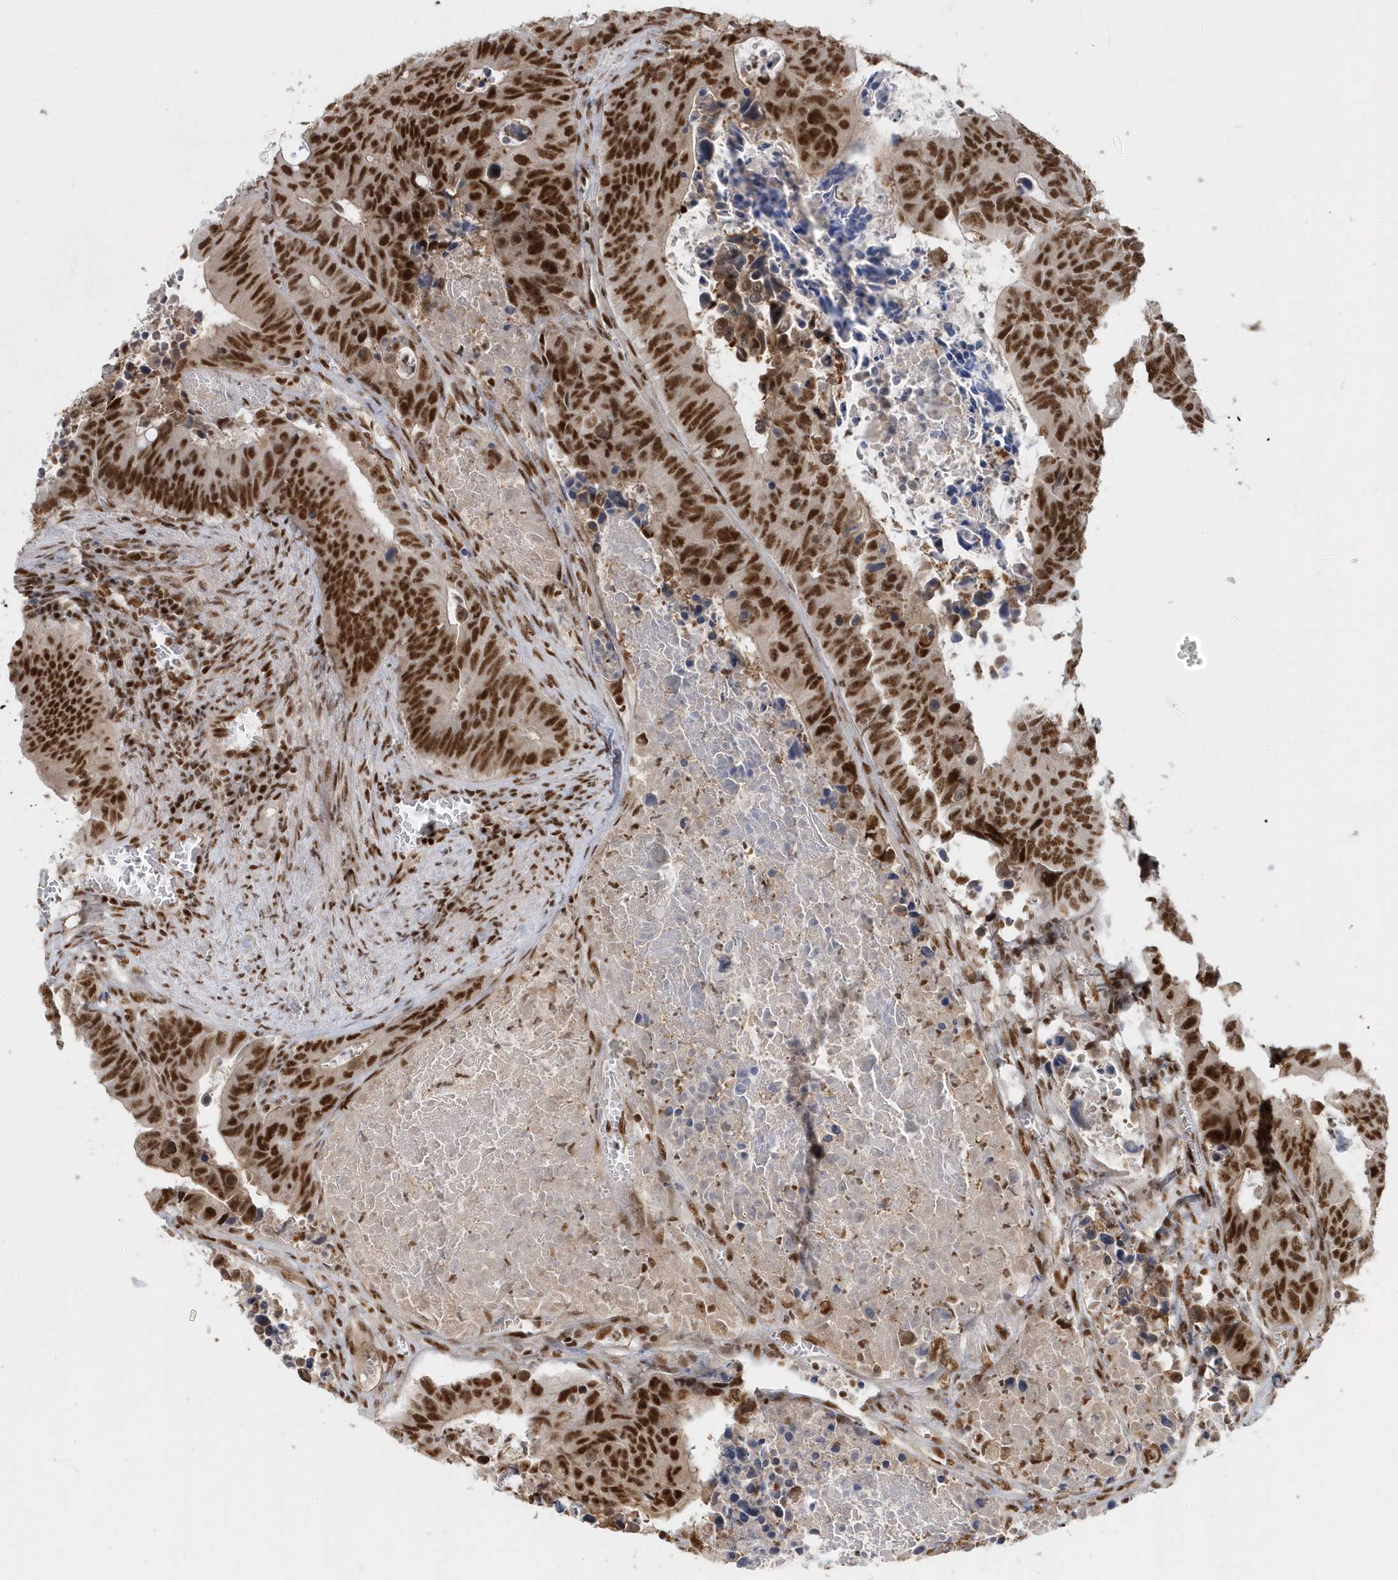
{"staining": {"intensity": "strong", "quantity": ">75%", "location": "nuclear"}, "tissue": "colorectal cancer", "cell_type": "Tumor cells", "image_type": "cancer", "snomed": [{"axis": "morphology", "description": "Adenocarcinoma, NOS"}, {"axis": "topography", "description": "Colon"}], "caption": "Brown immunohistochemical staining in adenocarcinoma (colorectal) displays strong nuclear staining in about >75% of tumor cells.", "gene": "SEPHS1", "patient": {"sex": "male", "age": 87}}